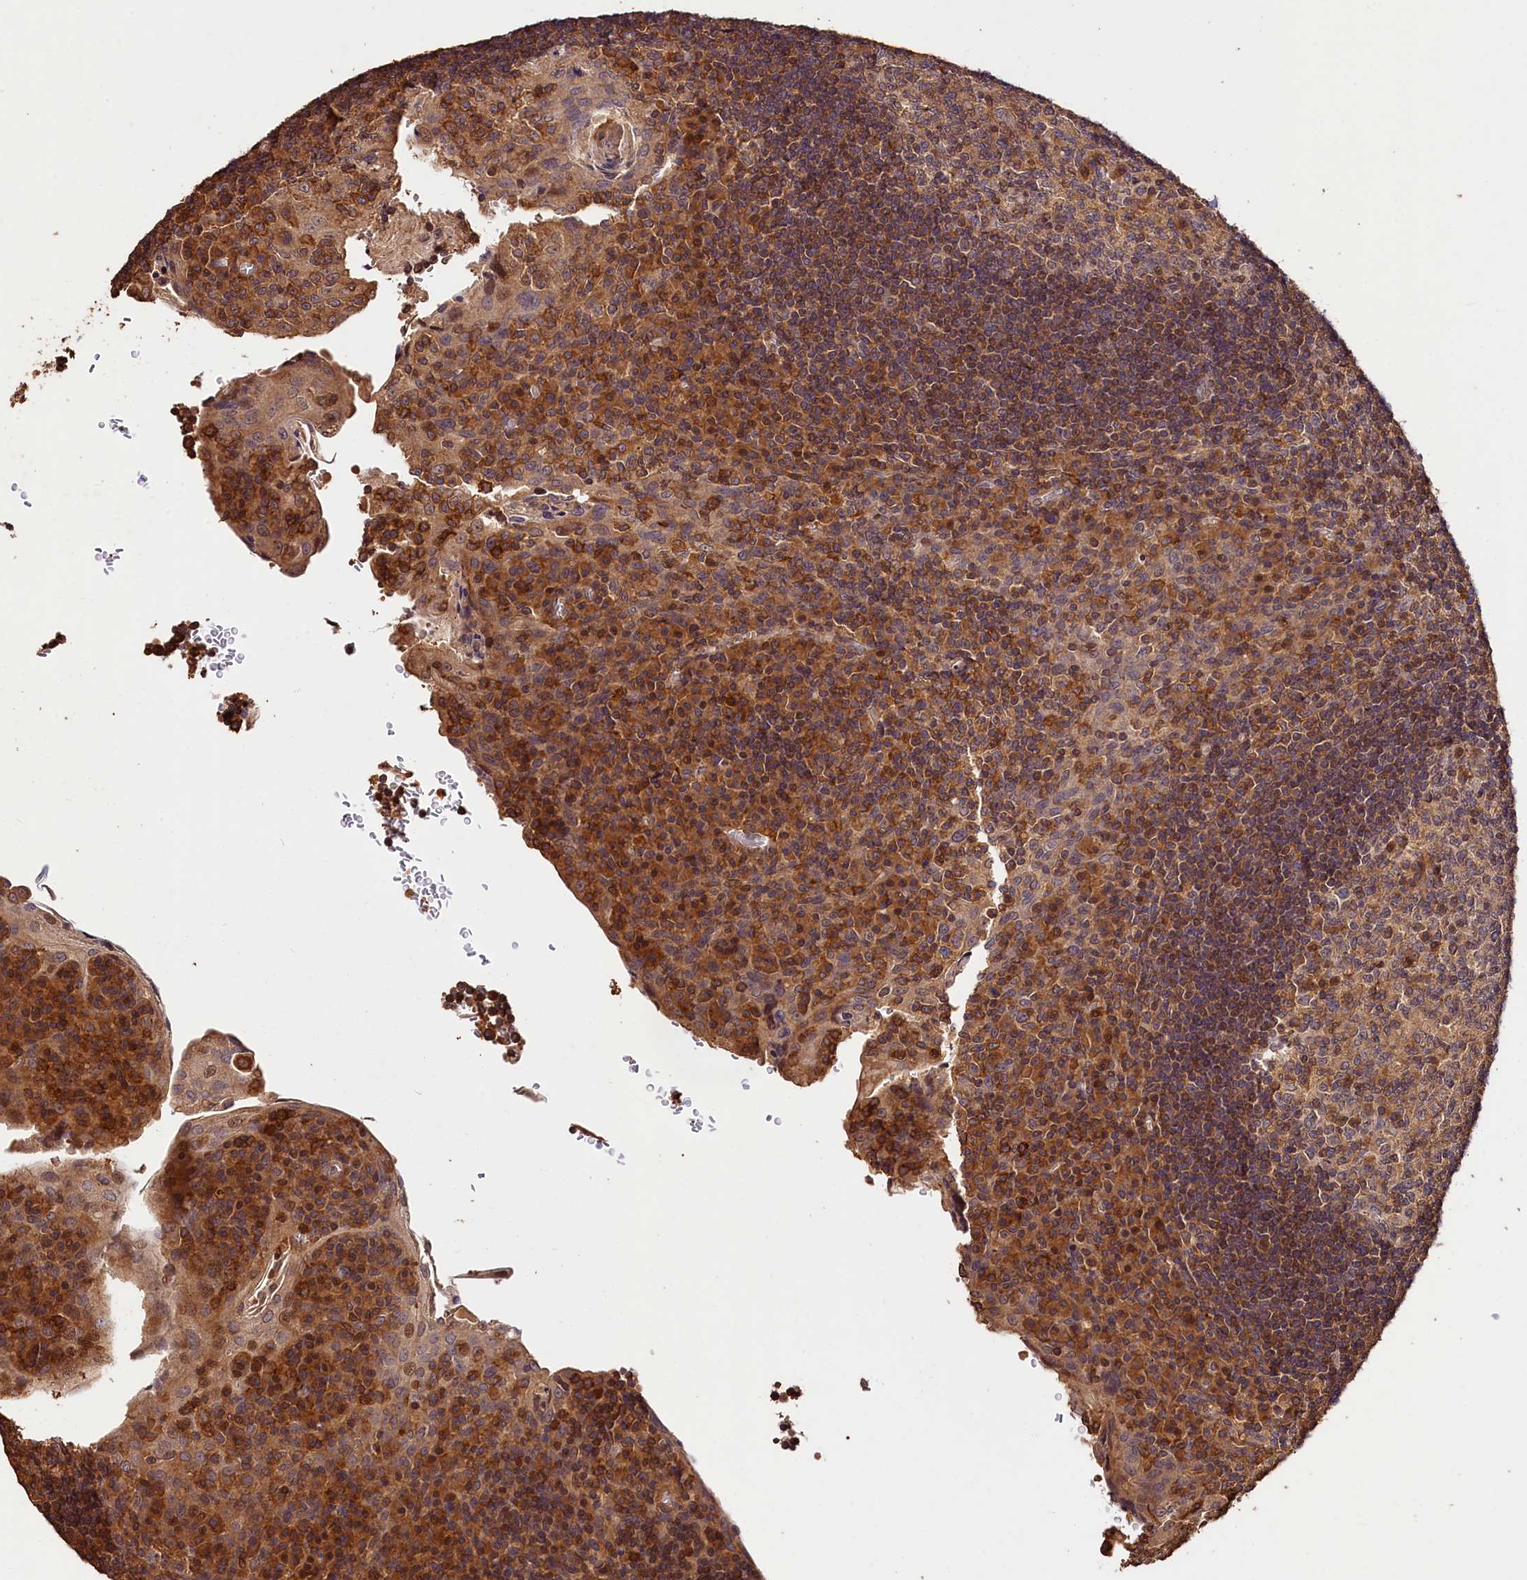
{"staining": {"intensity": "weak", "quantity": "25%-75%", "location": "cytoplasmic/membranous"}, "tissue": "tonsil", "cell_type": "Germinal center cells", "image_type": "normal", "snomed": [{"axis": "morphology", "description": "Normal tissue, NOS"}, {"axis": "topography", "description": "Tonsil"}], "caption": "Tonsil stained with immunohistochemistry (IHC) reveals weak cytoplasmic/membranous expression in about 25%-75% of germinal center cells.", "gene": "KPTN", "patient": {"sex": "male", "age": 17}}